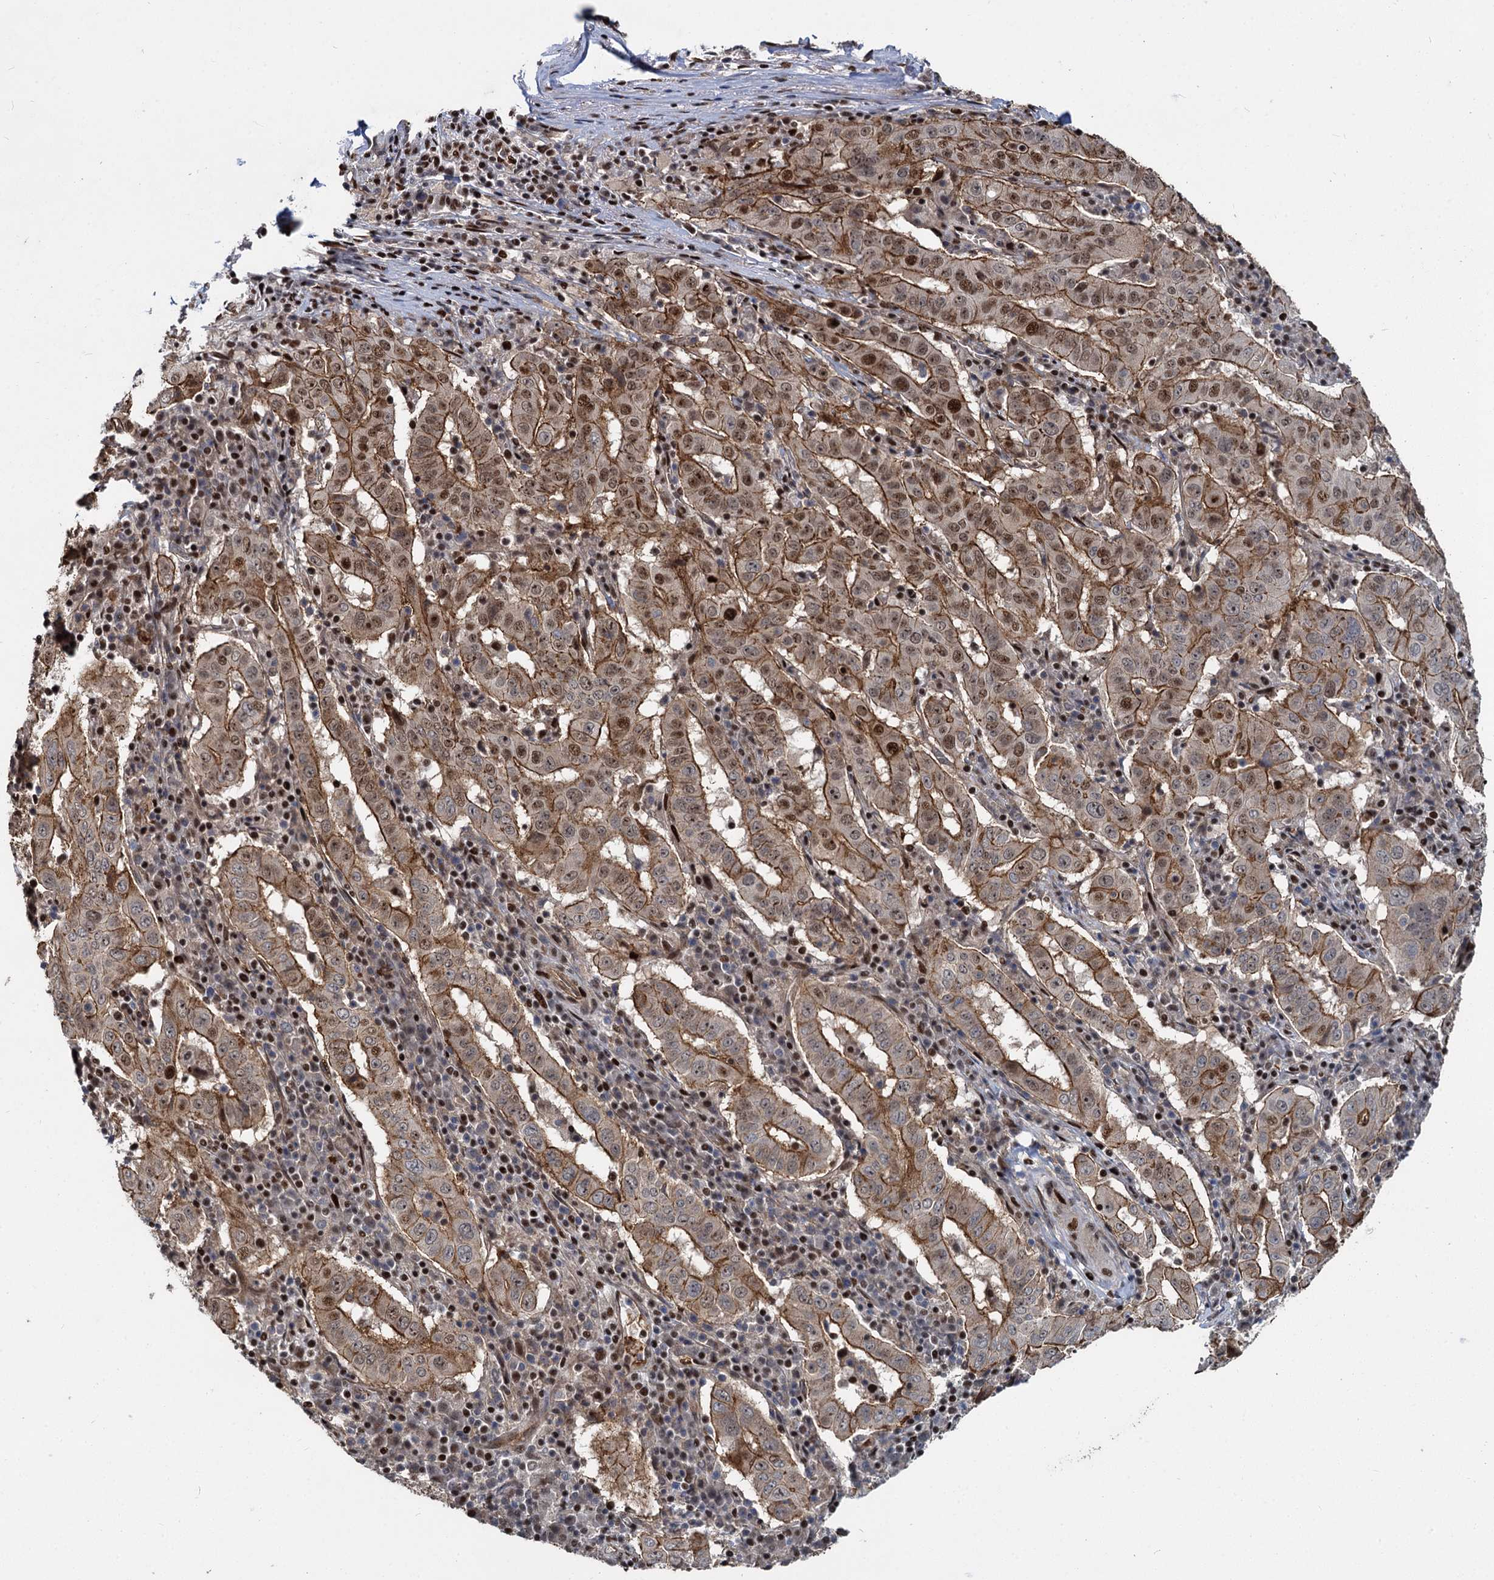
{"staining": {"intensity": "moderate", "quantity": ">75%", "location": "cytoplasmic/membranous,nuclear"}, "tissue": "pancreatic cancer", "cell_type": "Tumor cells", "image_type": "cancer", "snomed": [{"axis": "morphology", "description": "Adenocarcinoma, NOS"}, {"axis": "topography", "description": "Pancreas"}], "caption": "Human pancreatic adenocarcinoma stained with a brown dye exhibits moderate cytoplasmic/membranous and nuclear positive expression in about >75% of tumor cells.", "gene": "ANKRD49", "patient": {"sex": "male", "age": 63}}